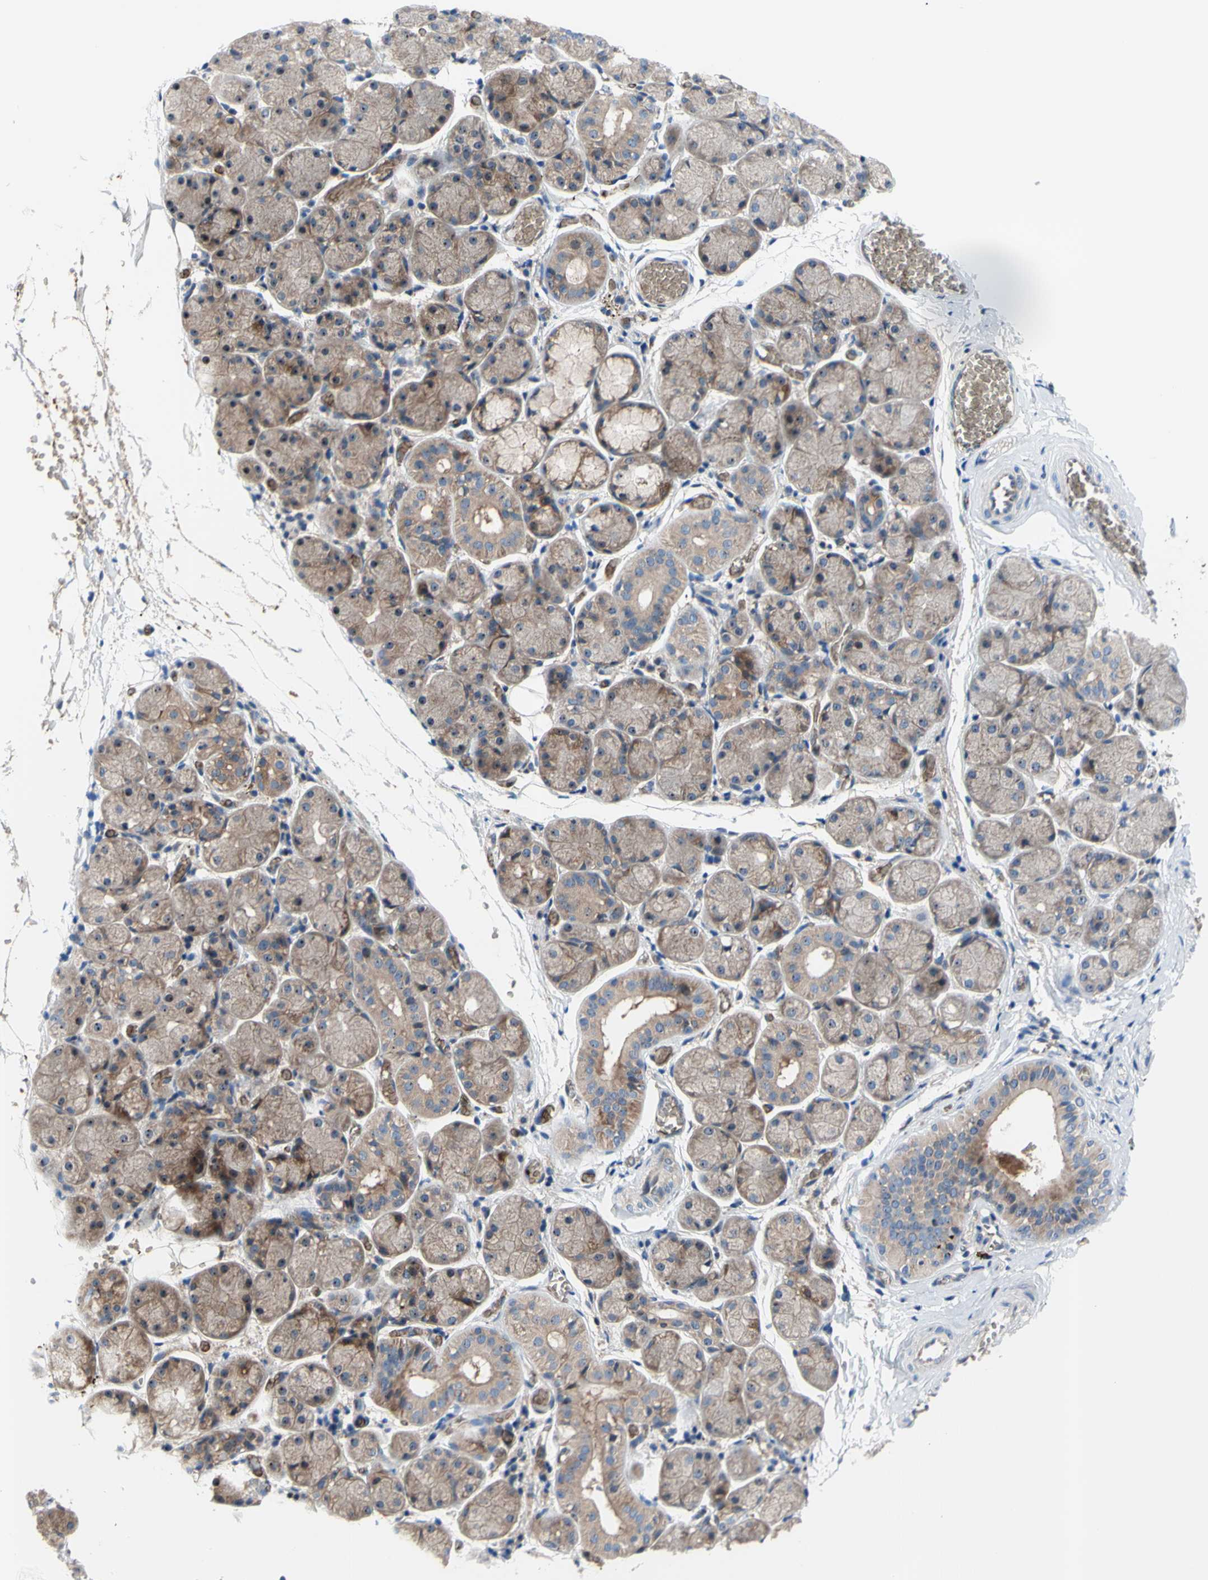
{"staining": {"intensity": "moderate", "quantity": ">75%", "location": "cytoplasmic/membranous,nuclear"}, "tissue": "salivary gland", "cell_type": "Glandular cells", "image_type": "normal", "snomed": [{"axis": "morphology", "description": "Normal tissue, NOS"}, {"axis": "topography", "description": "Salivary gland"}], "caption": "Moderate cytoplasmic/membranous,nuclear staining for a protein is appreciated in approximately >75% of glandular cells of normal salivary gland using immunohistochemistry (IHC).", "gene": "USP9X", "patient": {"sex": "female", "age": 24}}